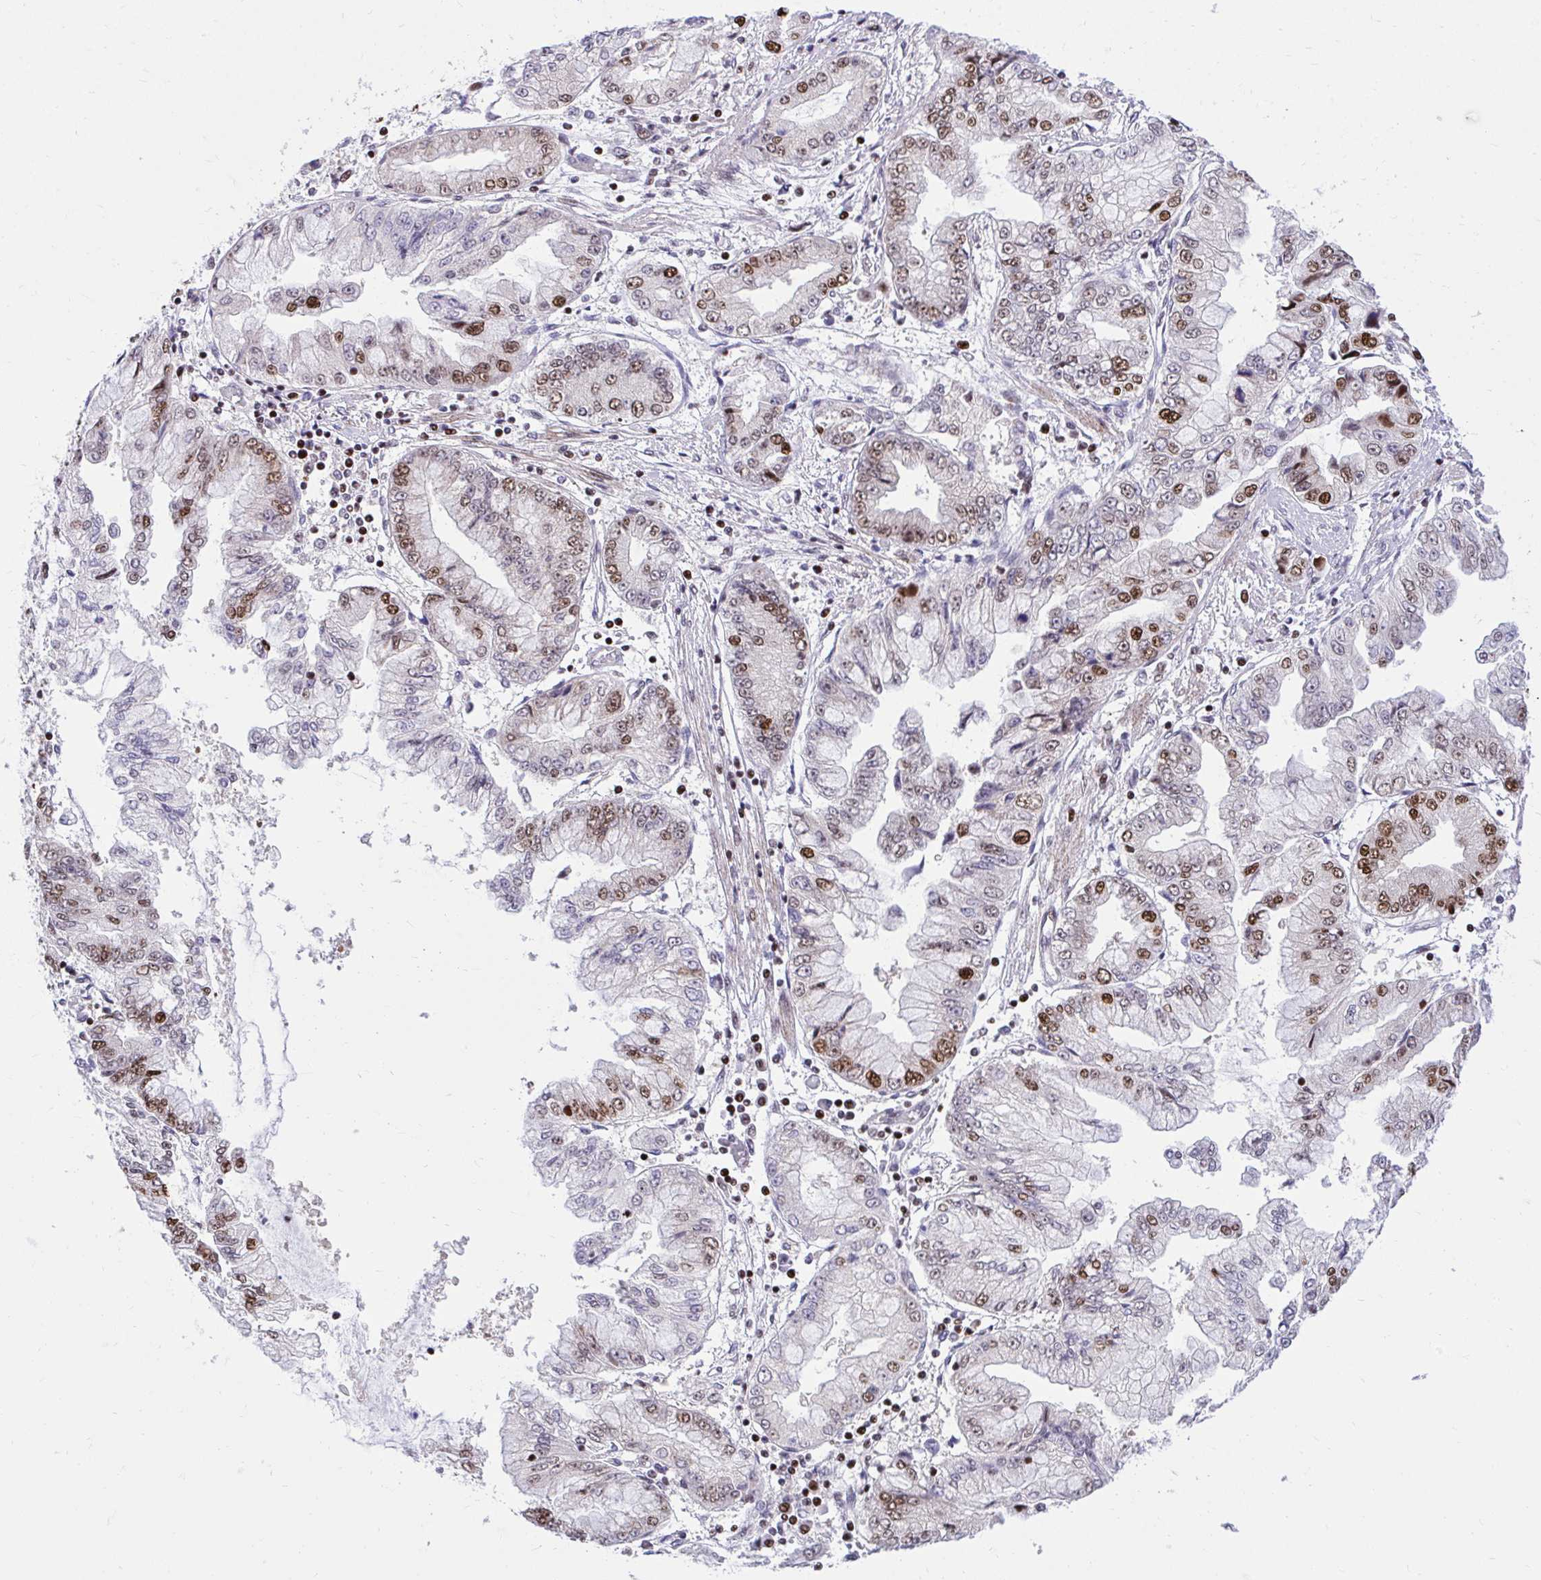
{"staining": {"intensity": "moderate", "quantity": "25%-75%", "location": "nuclear"}, "tissue": "stomach cancer", "cell_type": "Tumor cells", "image_type": "cancer", "snomed": [{"axis": "morphology", "description": "Adenocarcinoma, NOS"}, {"axis": "topography", "description": "Stomach, upper"}], "caption": "Tumor cells show medium levels of moderate nuclear expression in approximately 25%-75% of cells in human stomach cancer (adenocarcinoma).", "gene": "C14orf39", "patient": {"sex": "female", "age": 74}}